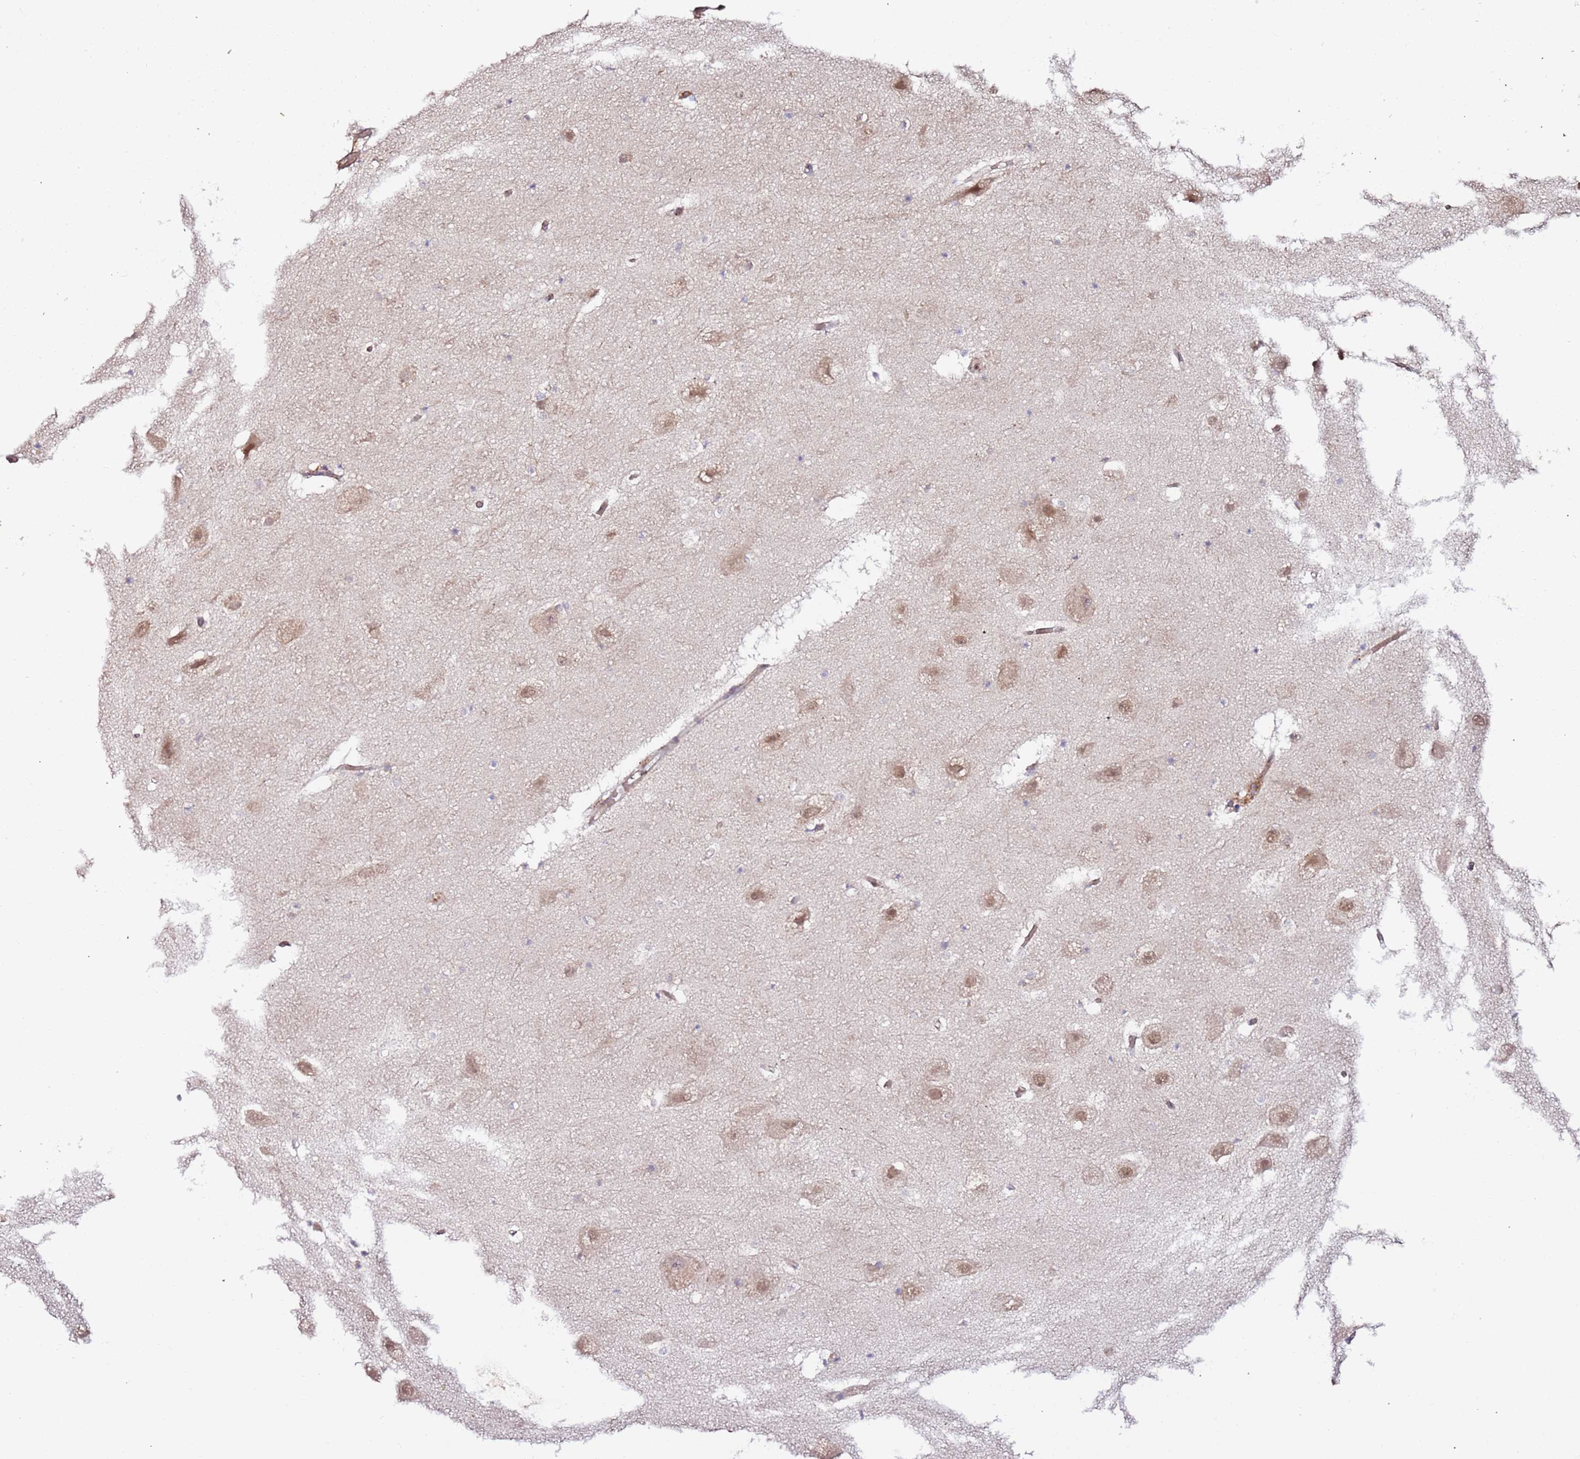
{"staining": {"intensity": "negative", "quantity": "none", "location": "none"}, "tissue": "hippocampus", "cell_type": "Glial cells", "image_type": "normal", "snomed": [{"axis": "morphology", "description": "Normal tissue, NOS"}, {"axis": "topography", "description": "Hippocampus"}], "caption": "A high-resolution photomicrograph shows immunohistochemistry (IHC) staining of unremarkable hippocampus, which exhibits no significant positivity in glial cells.", "gene": "HSD17B7", "patient": {"sex": "female", "age": 52}}